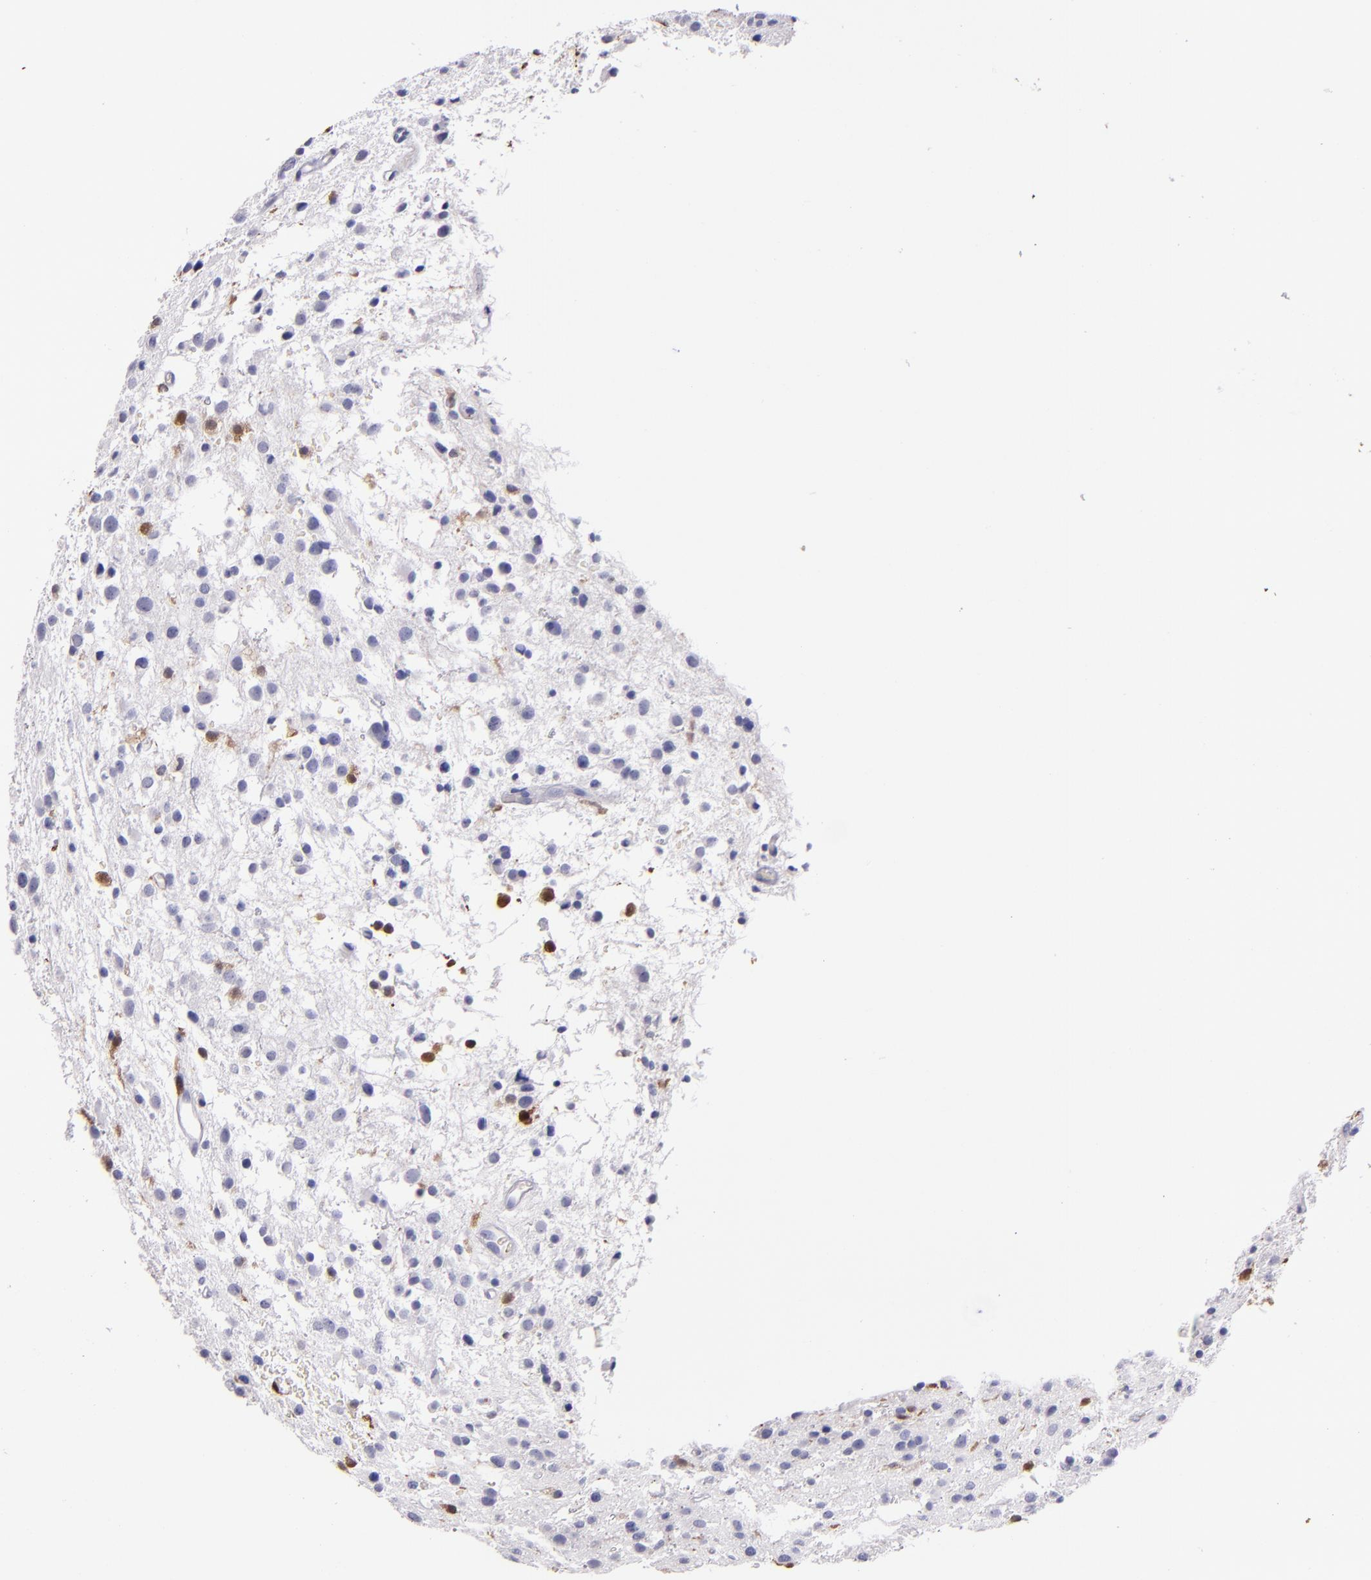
{"staining": {"intensity": "moderate", "quantity": "<25%", "location": "nuclear"}, "tissue": "glioma", "cell_type": "Tumor cells", "image_type": "cancer", "snomed": [{"axis": "morphology", "description": "Glioma, malignant, Low grade"}, {"axis": "topography", "description": "Brain"}], "caption": "A low amount of moderate nuclear expression is identified in about <25% of tumor cells in malignant glioma (low-grade) tissue. (DAB (3,3'-diaminobenzidine) IHC with brightfield microscopy, high magnification).", "gene": "F13A1", "patient": {"sex": "female", "age": 36}}